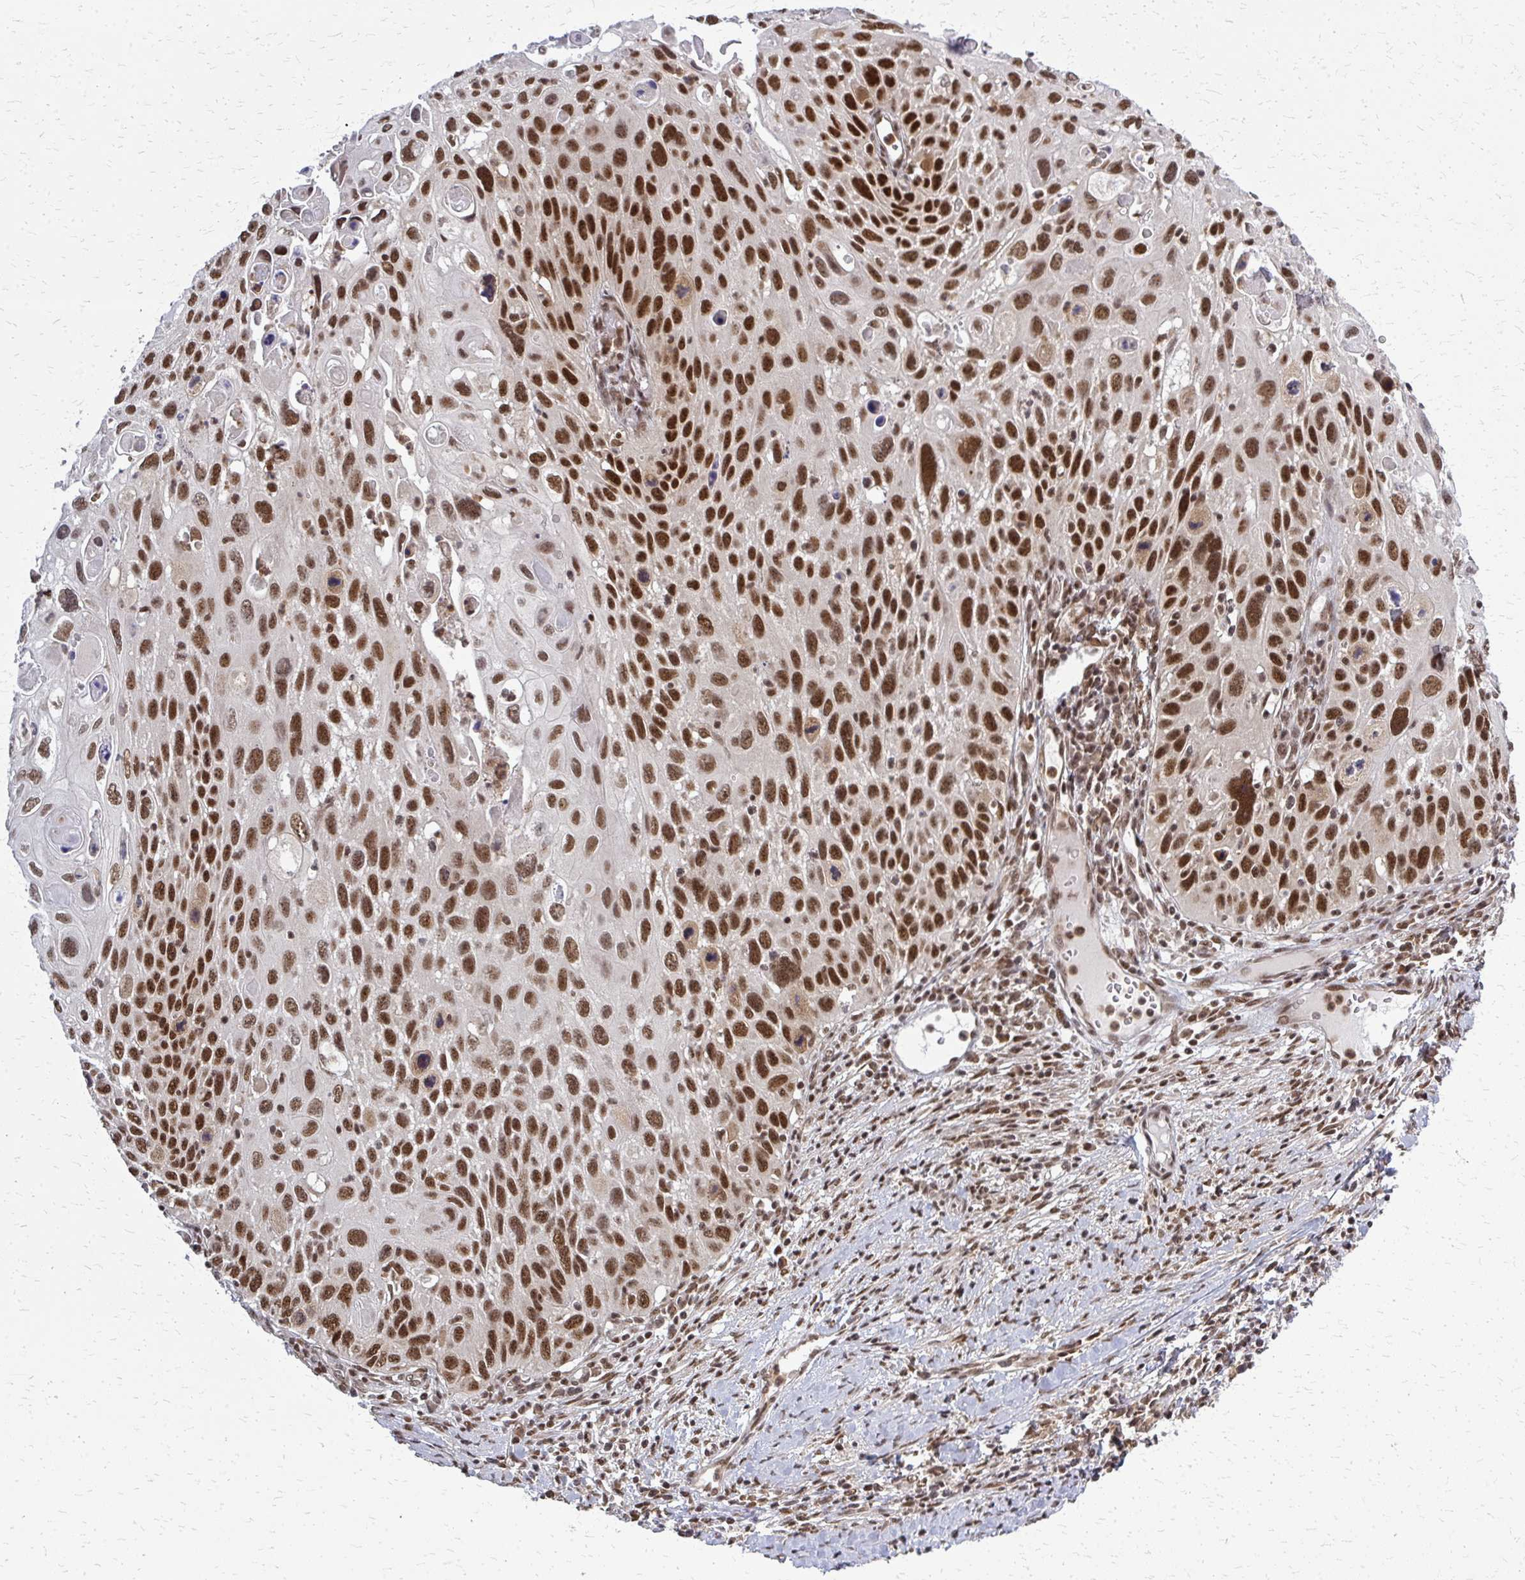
{"staining": {"intensity": "moderate", "quantity": ">75%", "location": "nuclear"}, "tissue": "cervical cancer", "cell_type": "Tumor cells", "image_type": "cancer", "snomed": [{"axis": "morphology", "description": "Squamous cell carcinoma, NOS"}, {"axis": "topography", "description": "Cervix"}], "caption": "Immunohistochemical staining of human squamous cell carcinoma (cervical) shows moderate nuclear protein expression in about >75% of tumor cells. The protein is shown in brown color, while the nuclei are stained blue.", "gene": "HDAC3", "patient": {"sex": "female", "age": 70}}